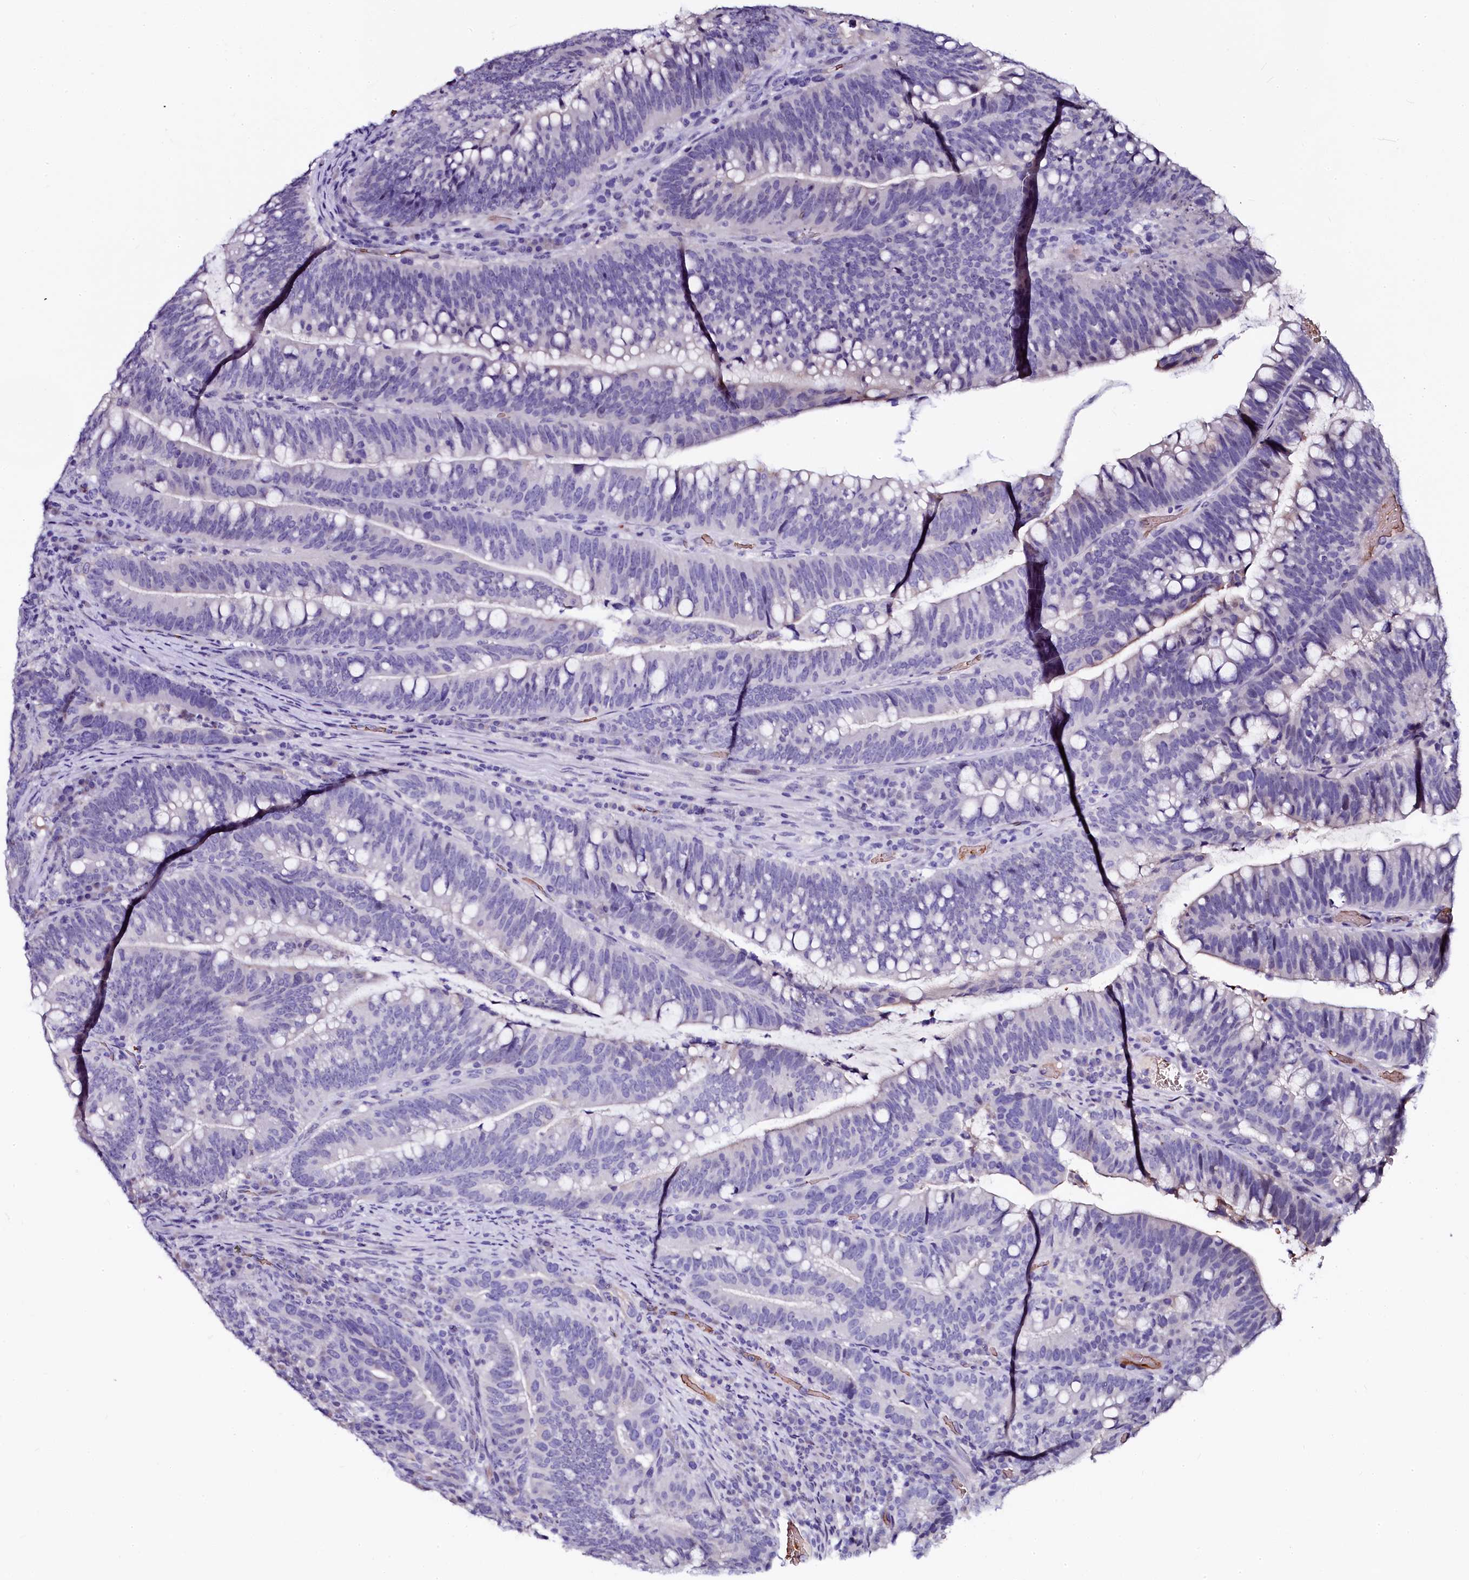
{"staining": {"intensity": "negative", "quantity": "none", "location": "none"}, "tissue": "colorectal cancer", "cell_type": "Tumor cells", "image_type": "cancer", "snomed": [{"axis": "morphology", "description": "Adenocarcinoma, NOS"}, {"axis": "topography", "description": "Colon"}], "caption": "The photomicrograph shows no significant positivity in tumor cells of adenocarcinoma (colorectal).", "gene": "CTDSPL2", "patient": {"sex": "female", "age": 66}}